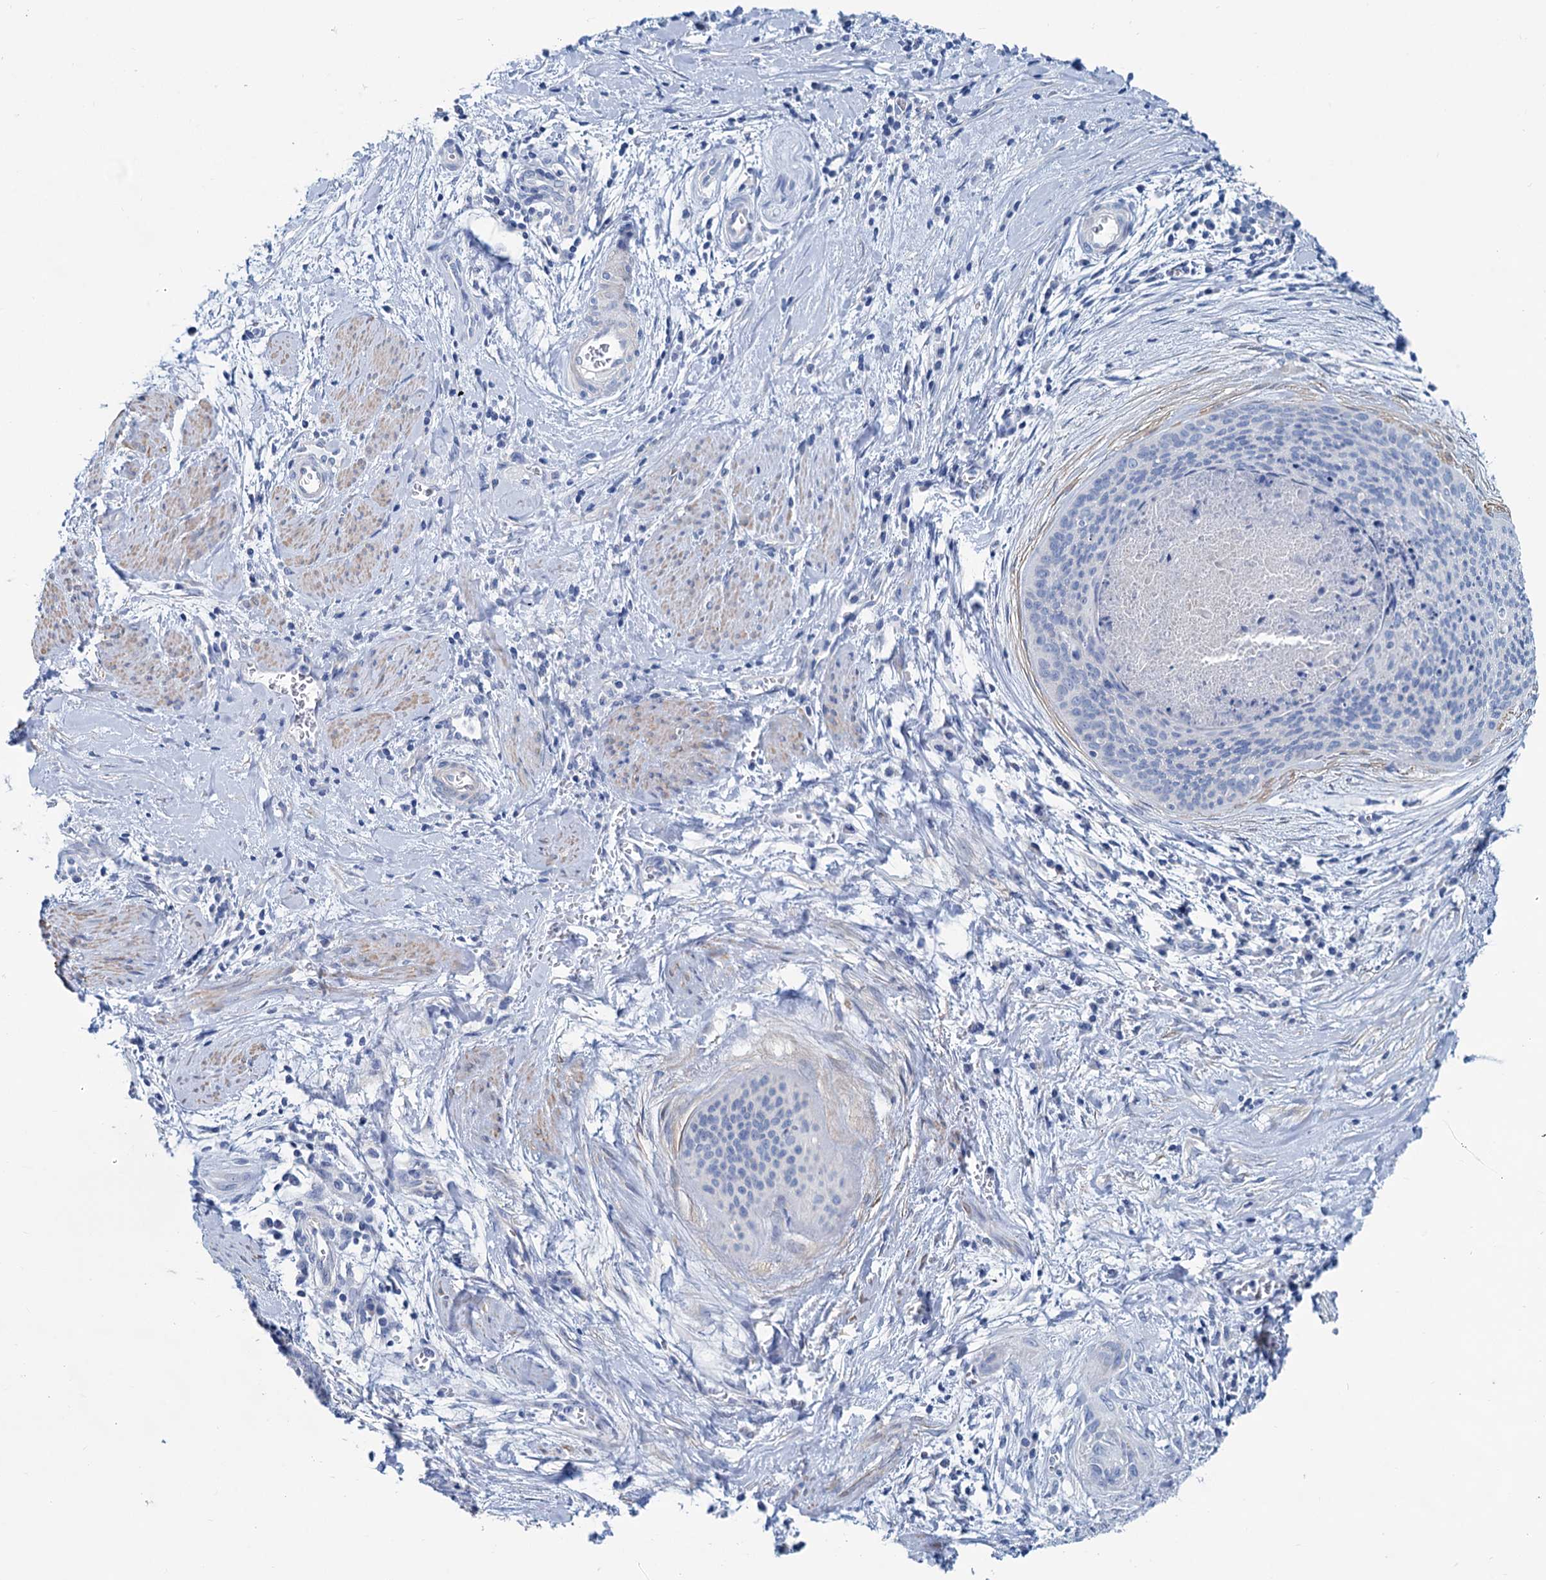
{"staining": {"intensity": "negative", "quantity": "none", "location": "none"}, "tissue": "cervical cancer", "cell_type": "Tumor cells", "image_type": "cancer", "snomed": [{"axis": "morphology", "description": "Squamous cell carcinoma, NOS"}, {"axis": "topography", "description": "Cervix"}], "caption": "Tumor cells show no significant positivity in cervical cancer.", "gene": "SLC1A3", "patient": {"sex": "female", "age": 55}}